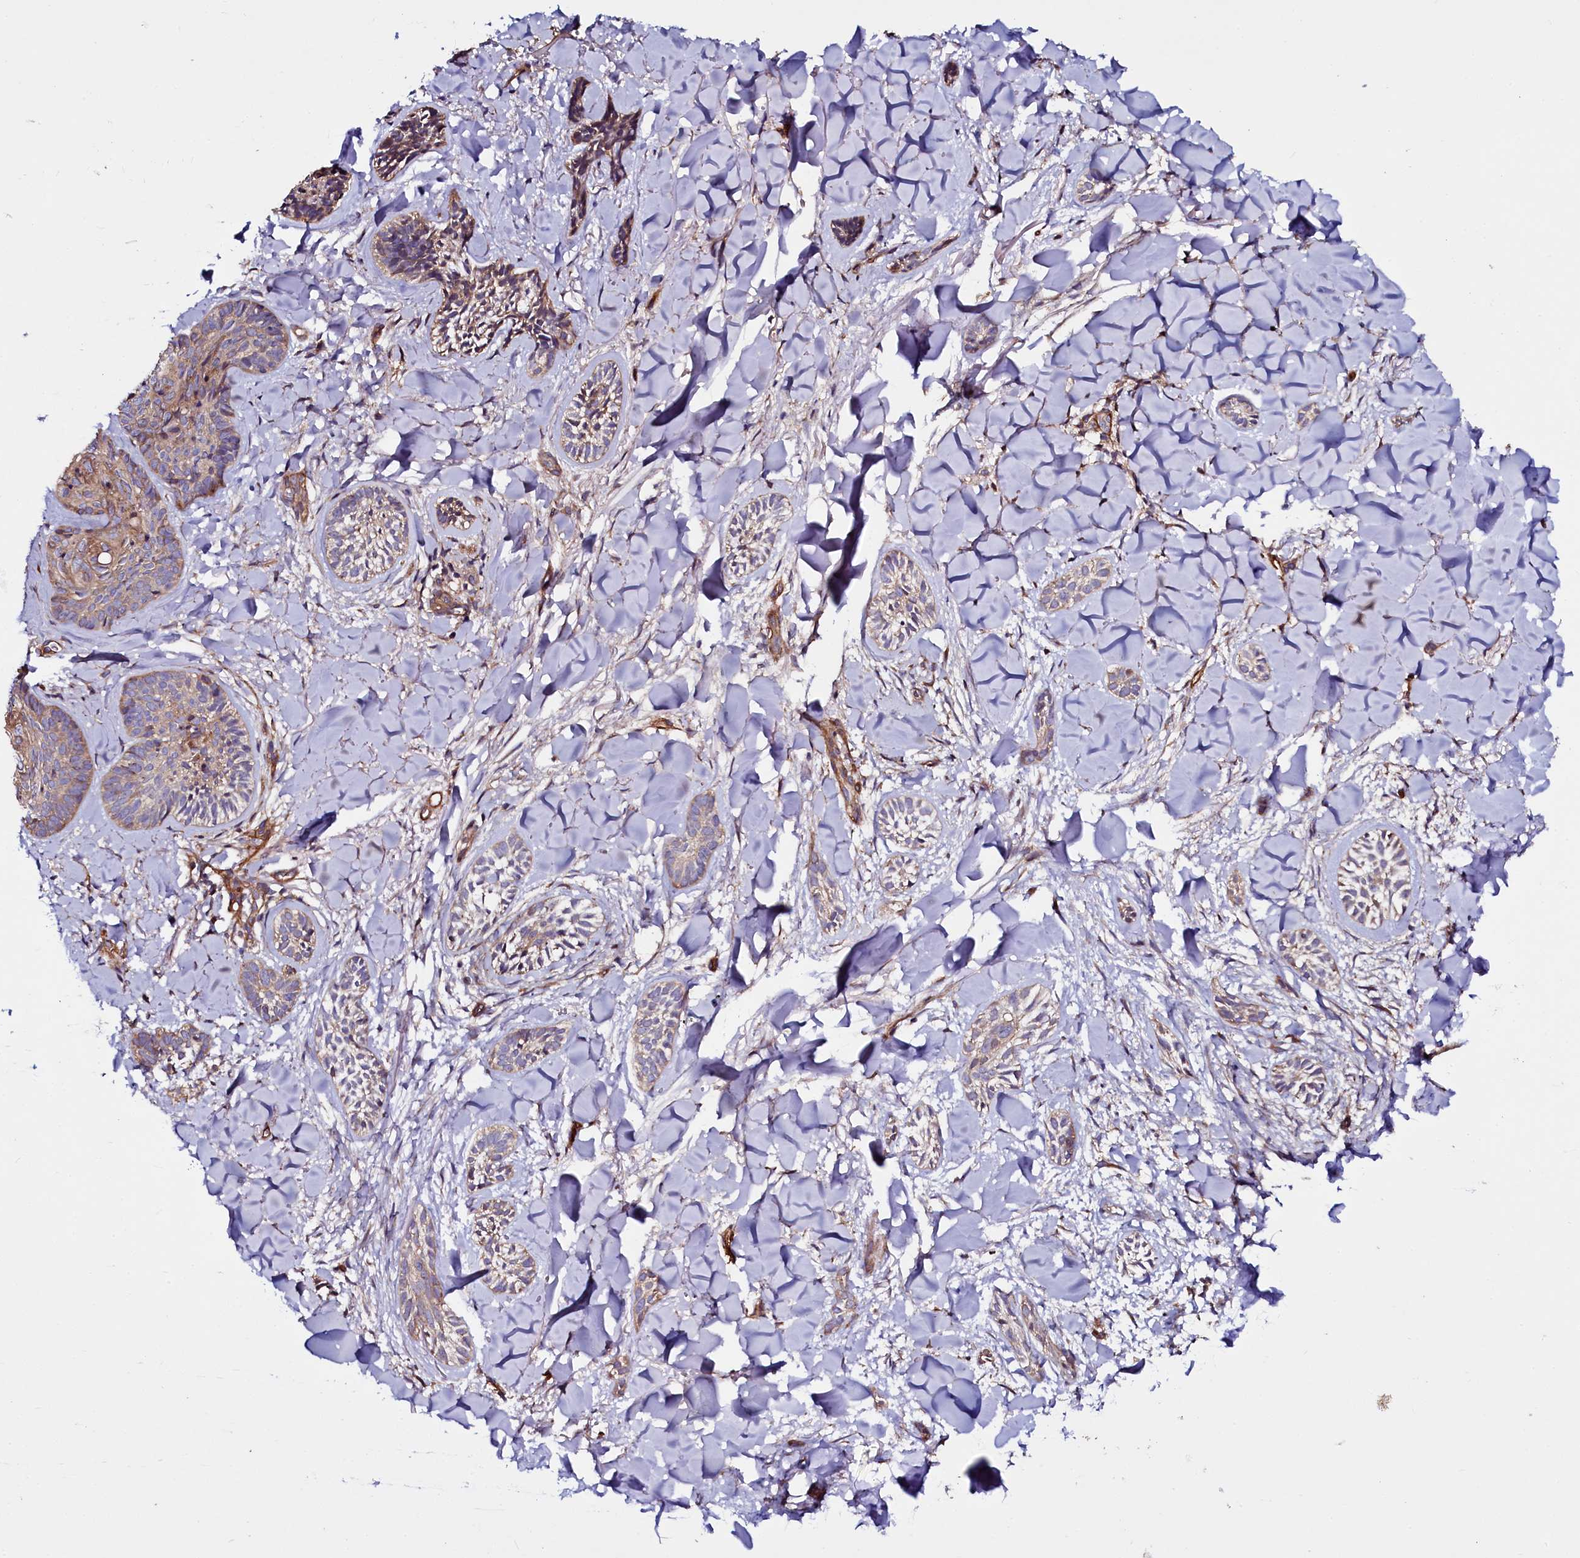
{"staining": {"intensity": "moderate", "quantity": ">75%", "location": "cytoplasmic/membranous"}, "tissue": "skin cancer", "cell_type": "Tumor cells", "image_type": "cancer", "snomed": [{"axis": "morphology", "description": "Basal cell carcinoma"}, {"axis": "topography", "description": "Skin"}], "caption": "Immunohistochemistry (IHC) histopathology image of human skin cancer stained for a protein (brown), which exhibits medium levels of moderate cytoplasmic/membranous staining in approximately >75% of tumor cells.", "gene": "USPL1", "patient": {"sex": "female", "age": 59}}